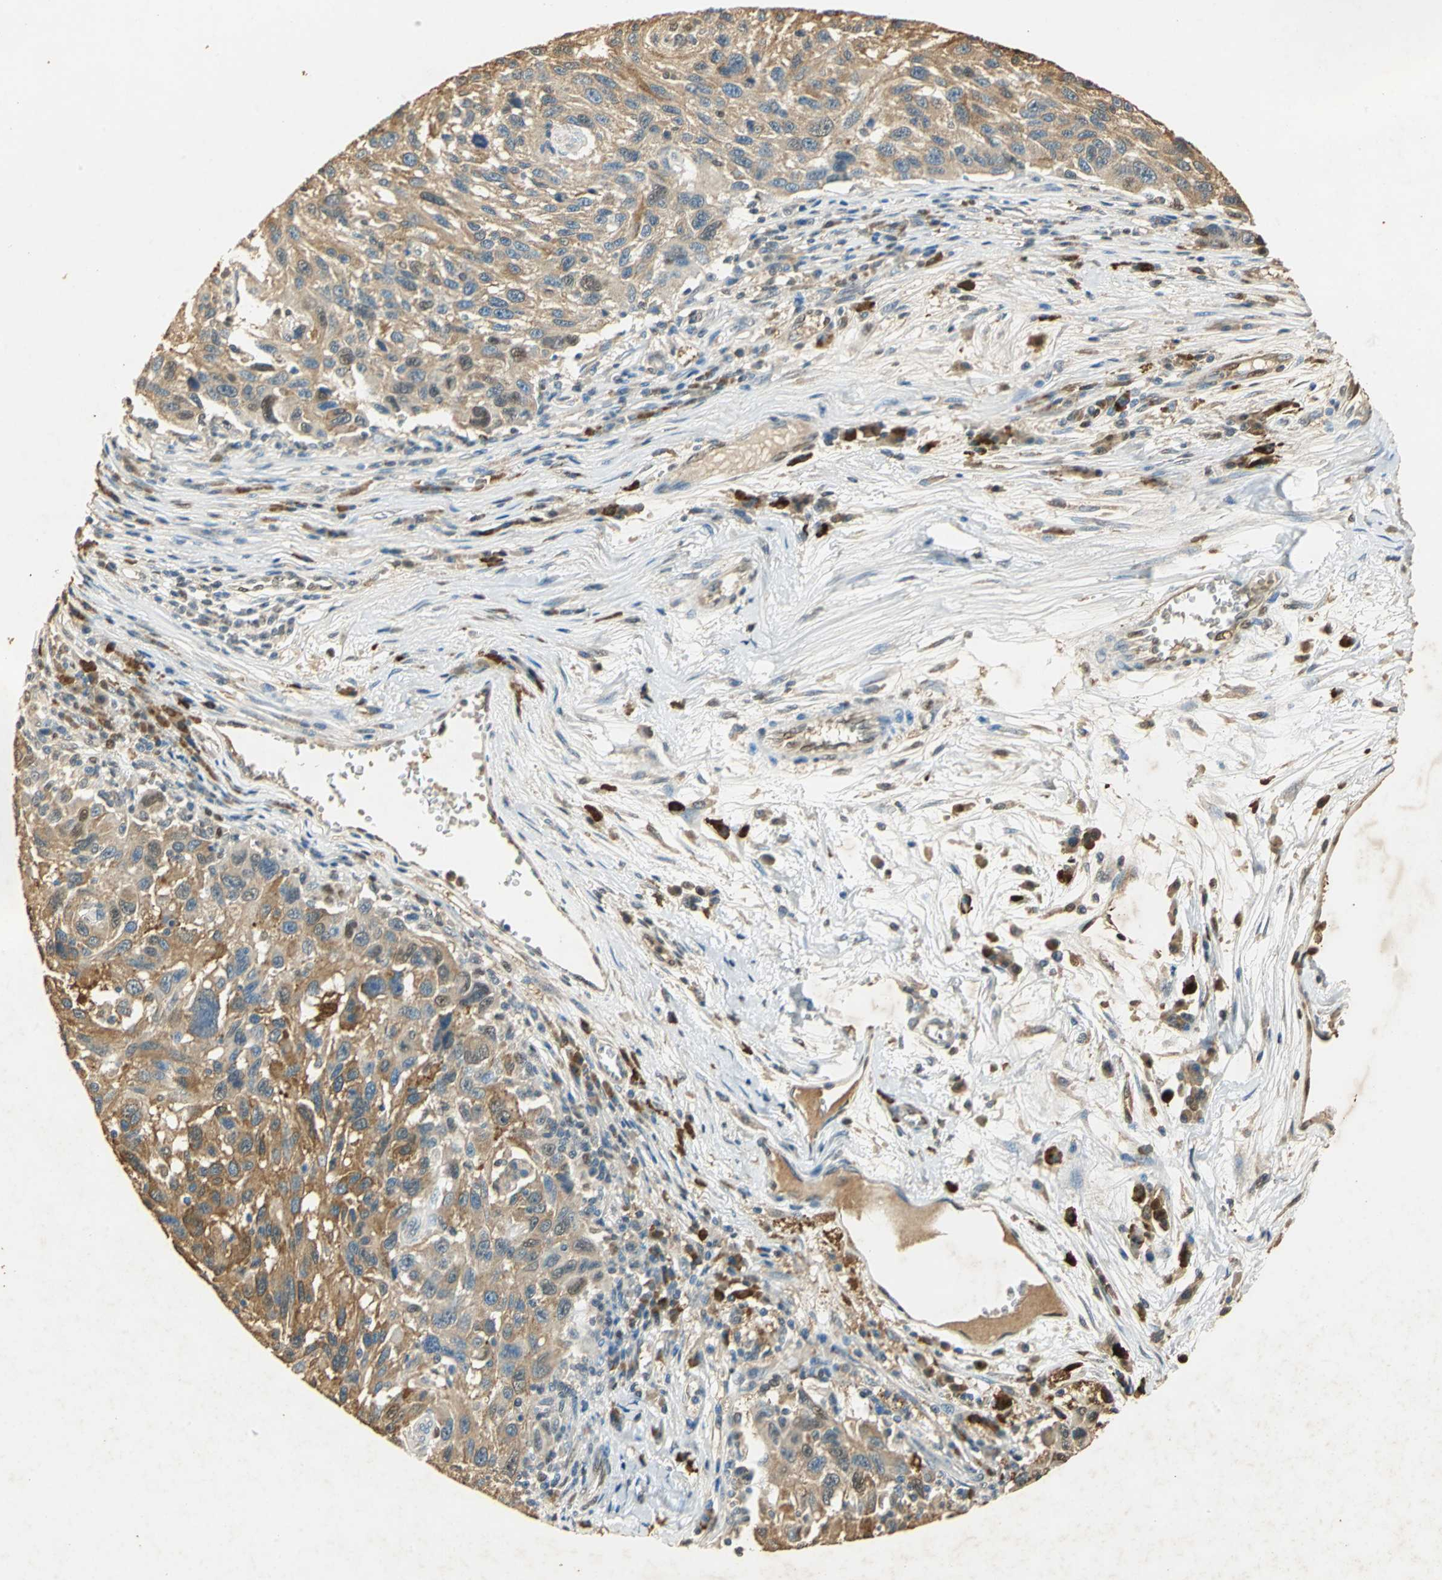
{"staining": {"intensity": "moderate", "quantity": ">75%", "location": "cytoplasmic/membranous"}, "tissue": "melanoma", "cell_type": "Tumor cells", "image_type": "cancer", "snomed": [{"axis": "morphology", "description": "Malignant melanoma, NOS"}, {"axis": "topography", "description": "Skin"}], "caption": "The histopathology image exhibits a brown stain indicating the presence of a protein in the cytoplasmic/membranous of tumor cells in melanoma.", "gene": "GAPDH", "patient": {"sex": "male", "age": 53}}